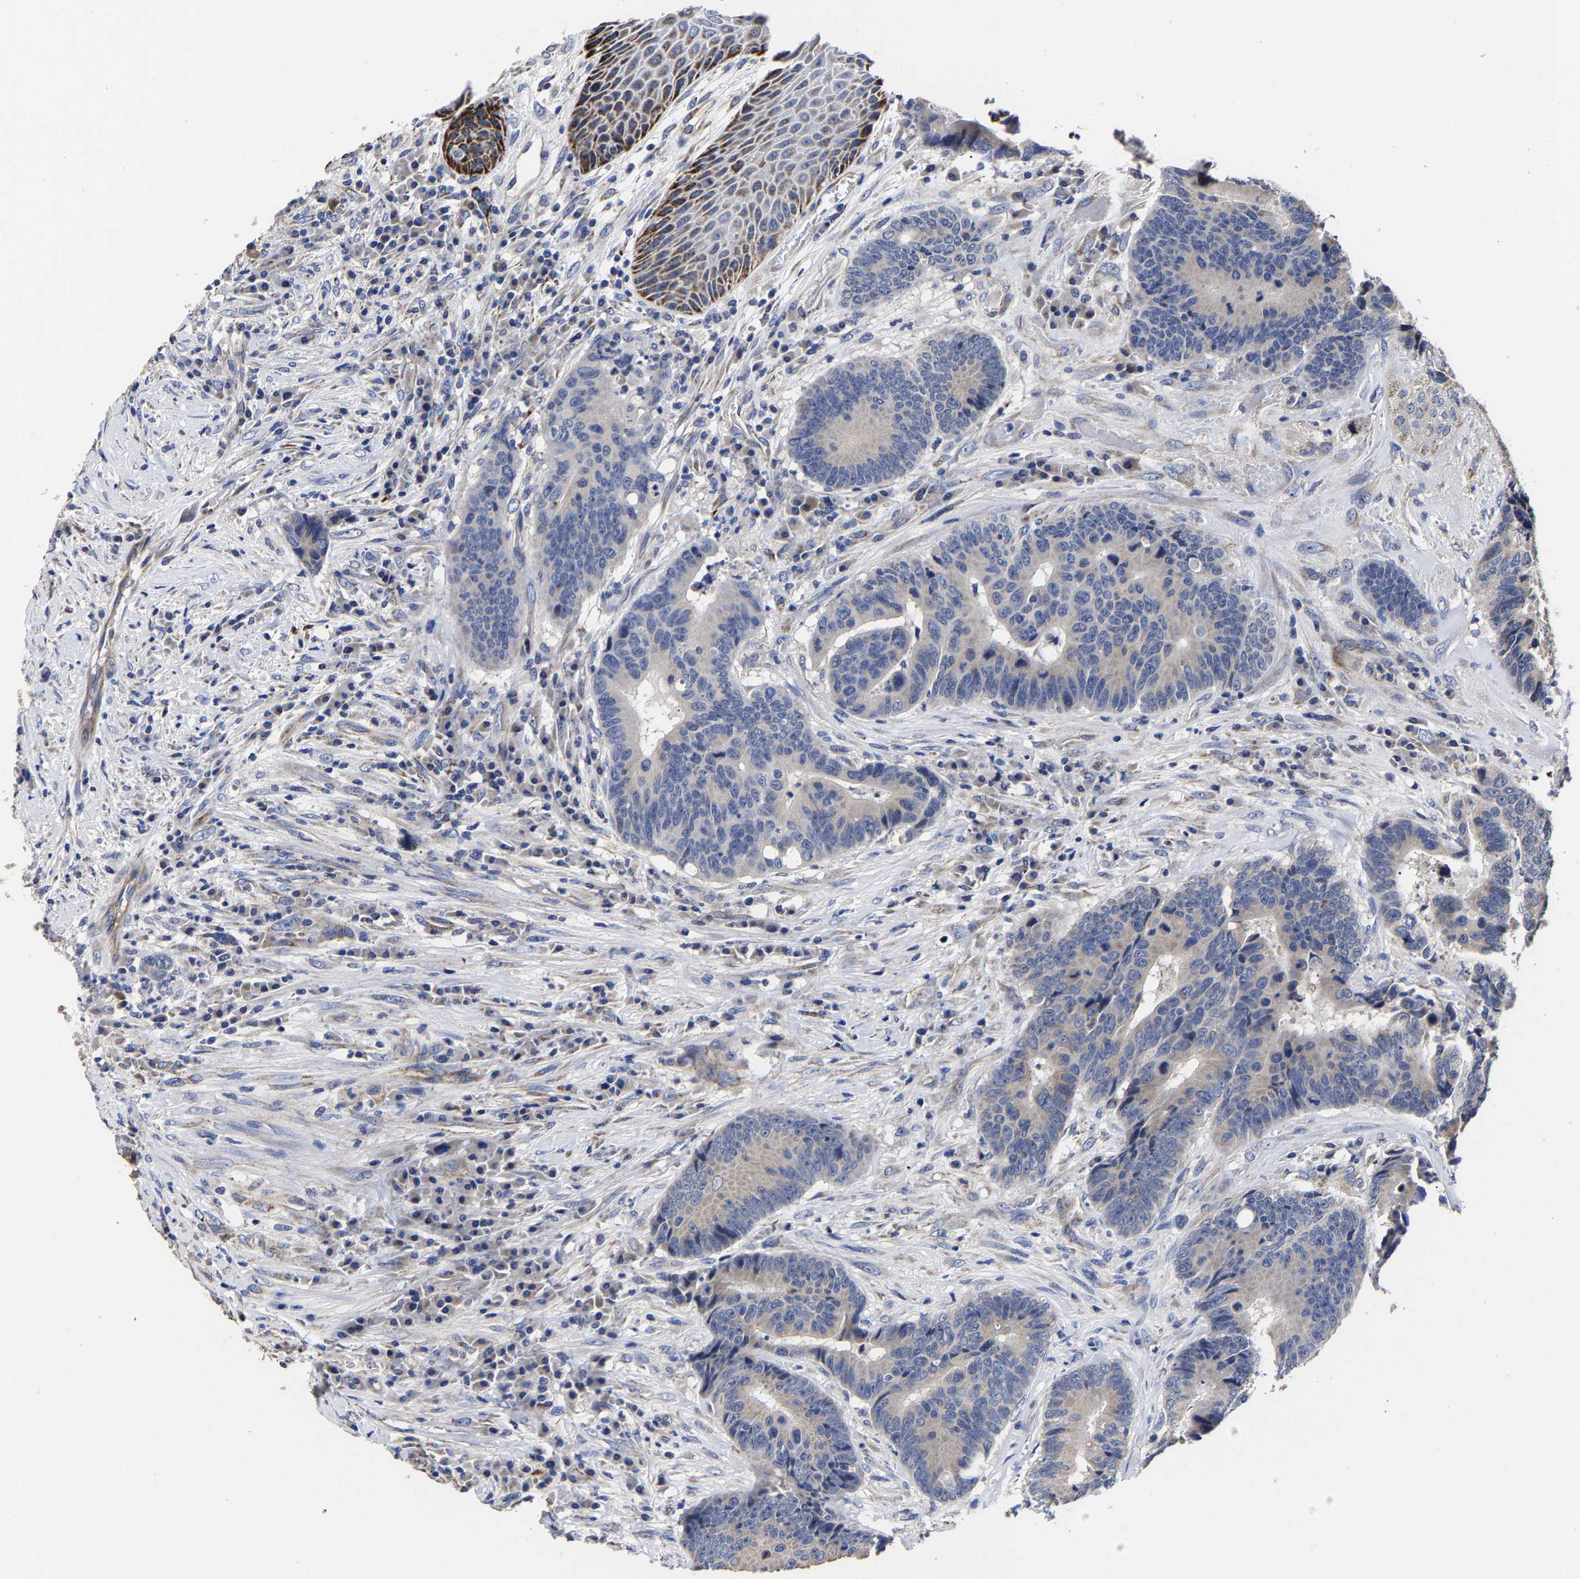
{"staining": {"intensity": "negative", "quantity": "none", "location": "none"}, "tissue": "colorectal cancer", "cell_type": "Tumor cells", "image_type": "cancer", "snomed": [{"axis": "morphology", "description": "Adenocarcinoma, NOS"}, {"axis": "topography", "description": "Rectum"}, {"axis": "topography", "description": "Anal"}], "caption": "A micrograph of colorectal cancer (adenocarcinoma) stained for a protein displays no brown staining in tumor cells. Nuclei are stained in blue.", "gene": "AASS", "patient": {"sex": "female", "age": 89}}